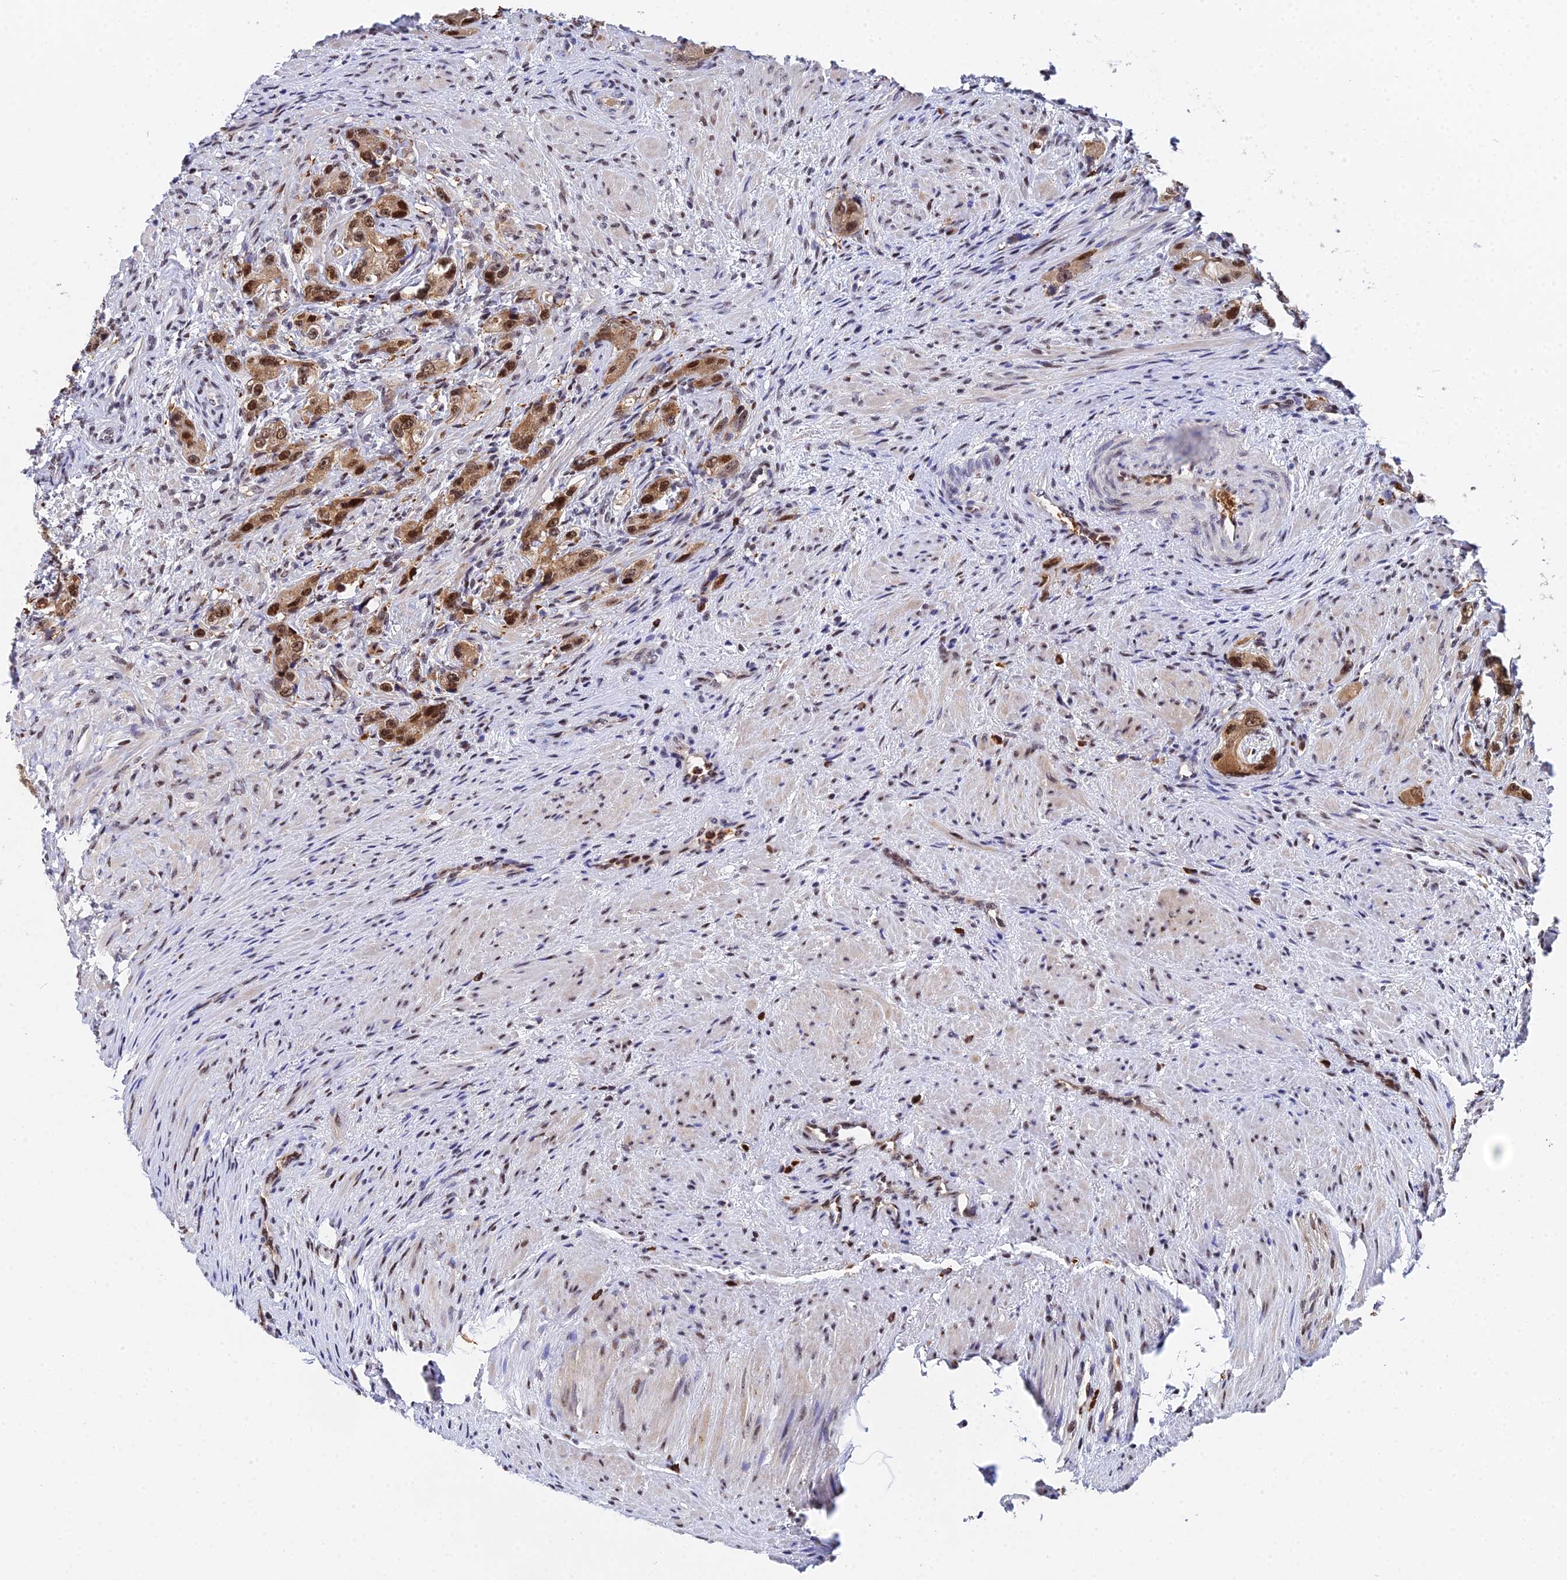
{"staining": {"intensity": "strong", "quantity": ">75%", "location": "cytoplasmic/membranous,nuclear"}, "tissue": "prostate cancer", "cell_type": "Tumor cells", "image_type": "cancer", "snomed": [{"axis": "morphology", "description": "Adenocarcinoma, High grade"}, {"axis": "topography", "description": "Prostate"}], "caption": "Tumor cells show high levels of strong cytoplasmic/membranous and nuclear expression in about >75% of cells in prostate cancer (adenocarcinoma (high-grade)).", "gene": "TIFA", "patient": {"sex": "male", "age": 63}}